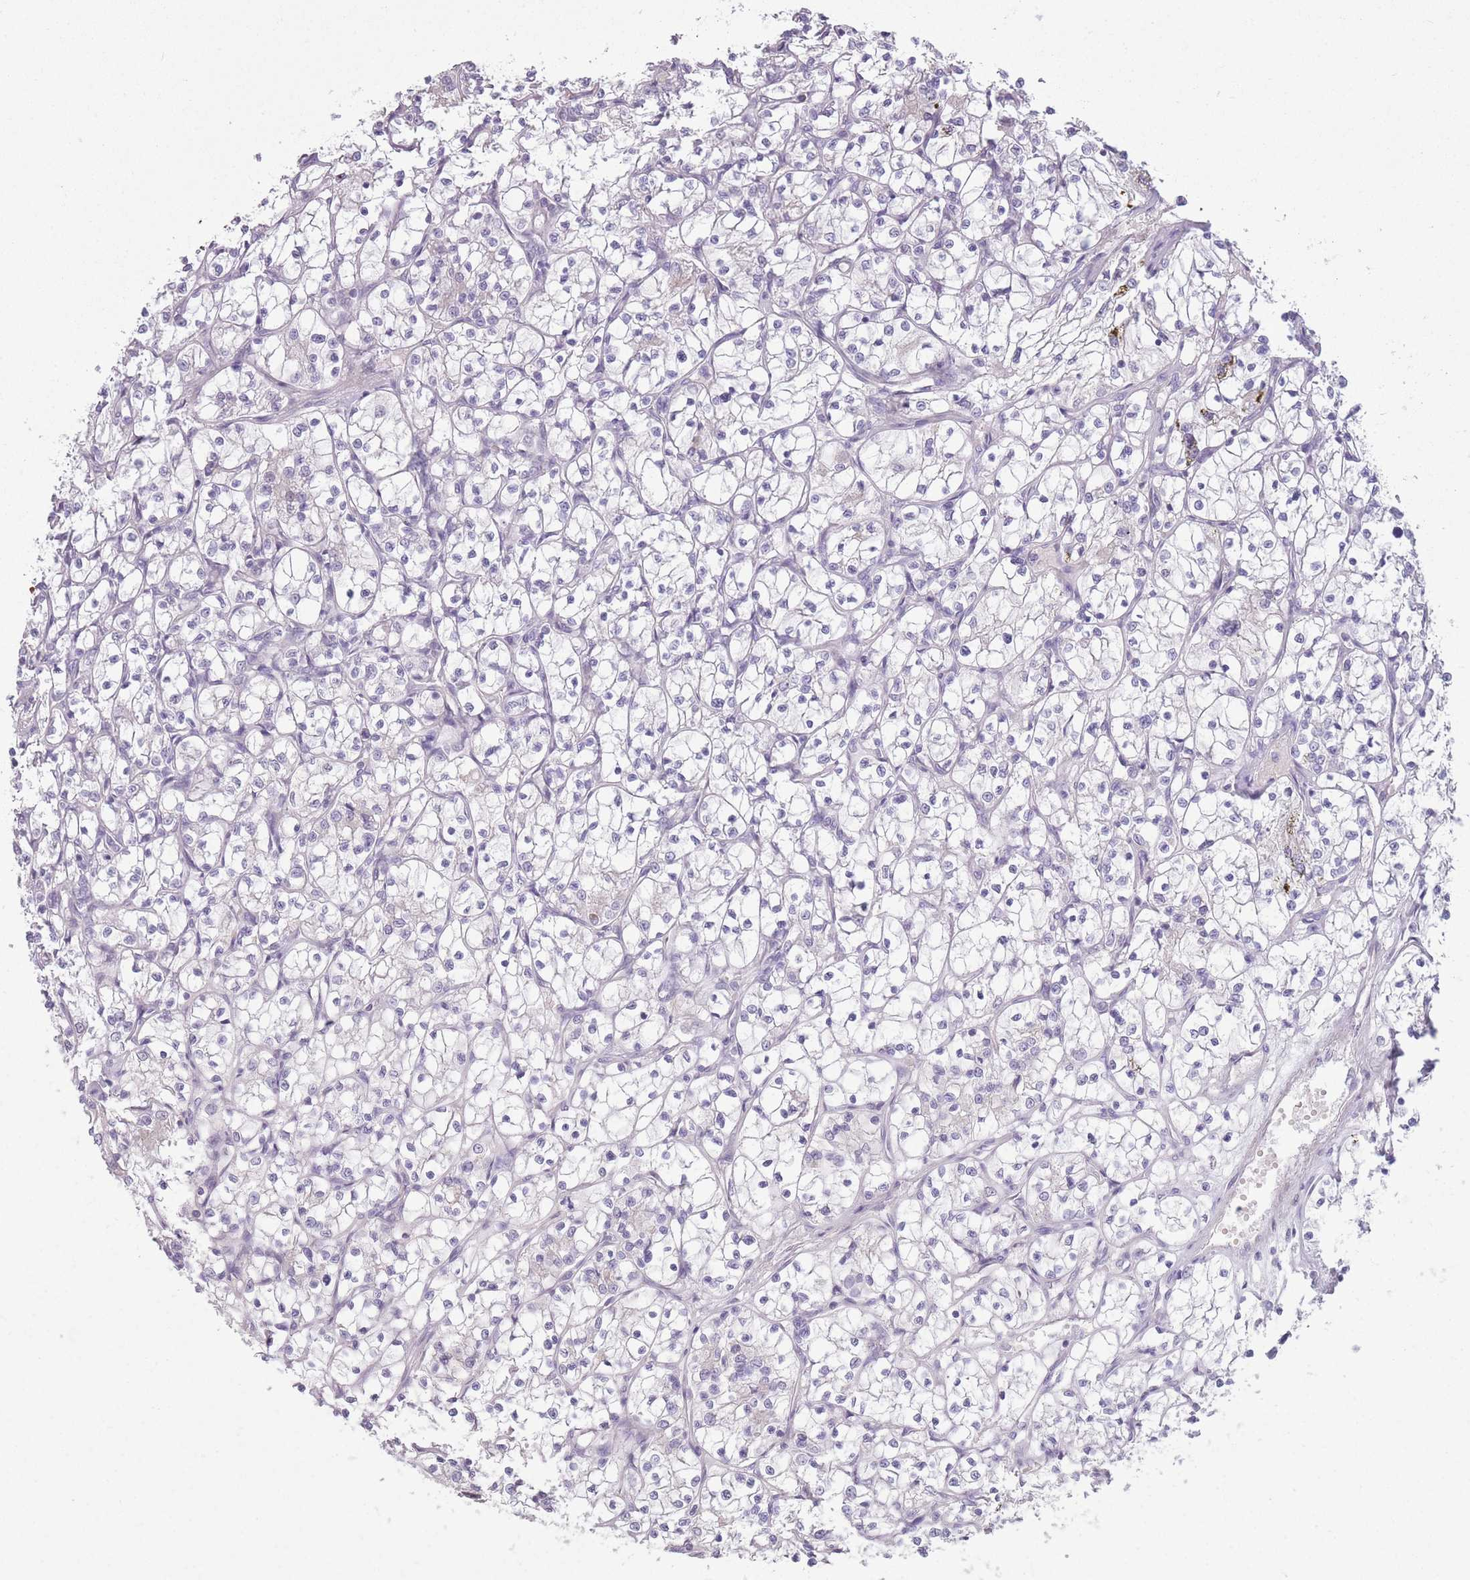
{"staining": {"intensity": "negative", "quantity": "none", "location": "none"}, "tissue": "renal cancer", "cell_type": "Tumor cells", "image_type": "cancer", "snomed": [{"axis": "morphology", "description": "Adenocarcinoma, NOS"}, {"axis": "topography", "description": "Kidney"}], "caption": "Renal adenocarcinoma was stained to show a protein in brown. There is no significant positivity in tumor cells.", "gene": "ZBTB24", "patient": {"sex": "female", "age": 69}}